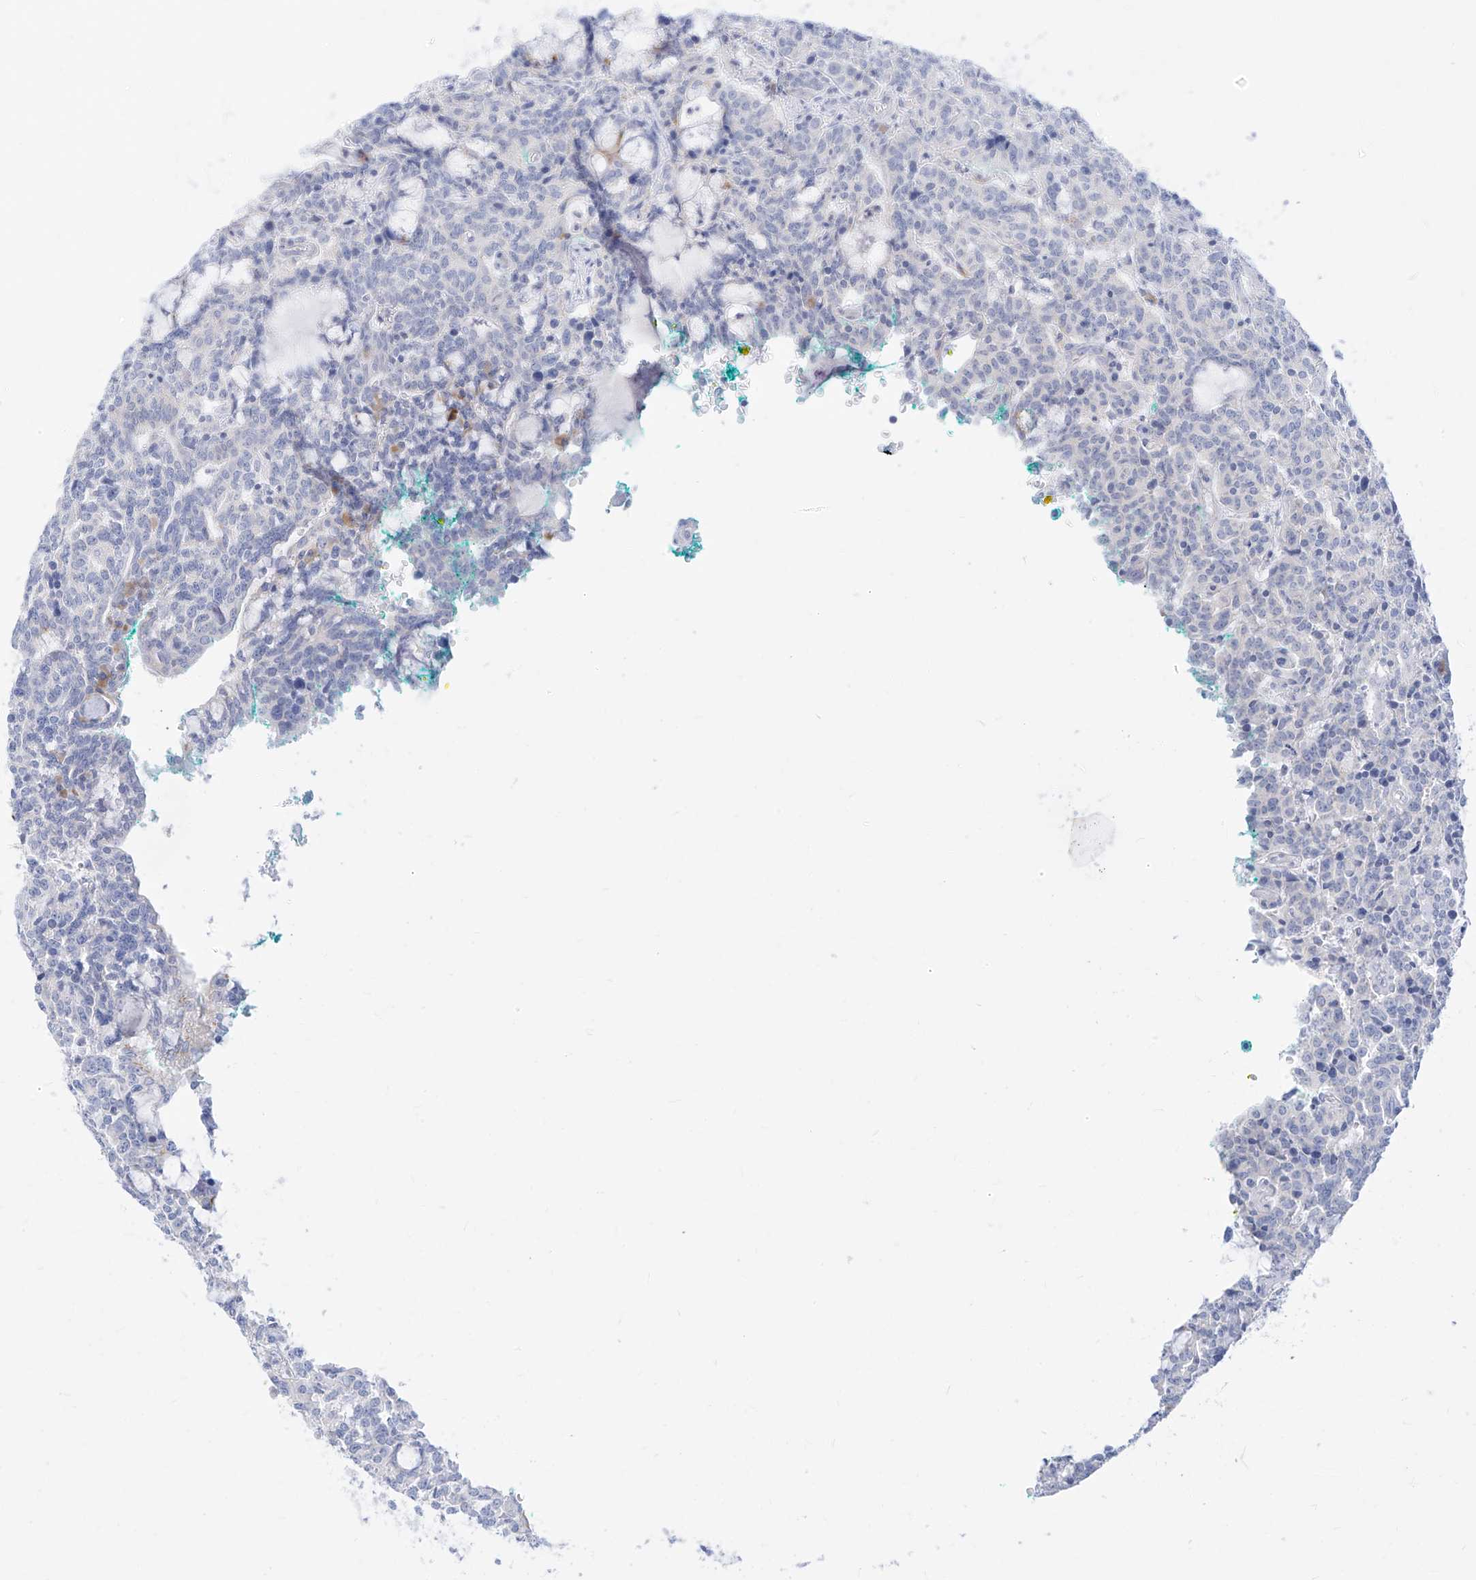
{"staining": {"intensity": "negative", "quantity": "none", "location": "none"}, "tissue": "carcinoid", "cell_type": "Tumor cells", "image_type": "cancer", "snomed": [{"axis": "morphology", "description": "Carcinoid, malignant, NOS"}, {"axis": "topography", "description": "Lung"}], "caption": "Image shows no protein positivity in tumor cells of carcinoid tissue.", "gene": "SYTL3", "patient": {"sex": "female", "age": 46}}